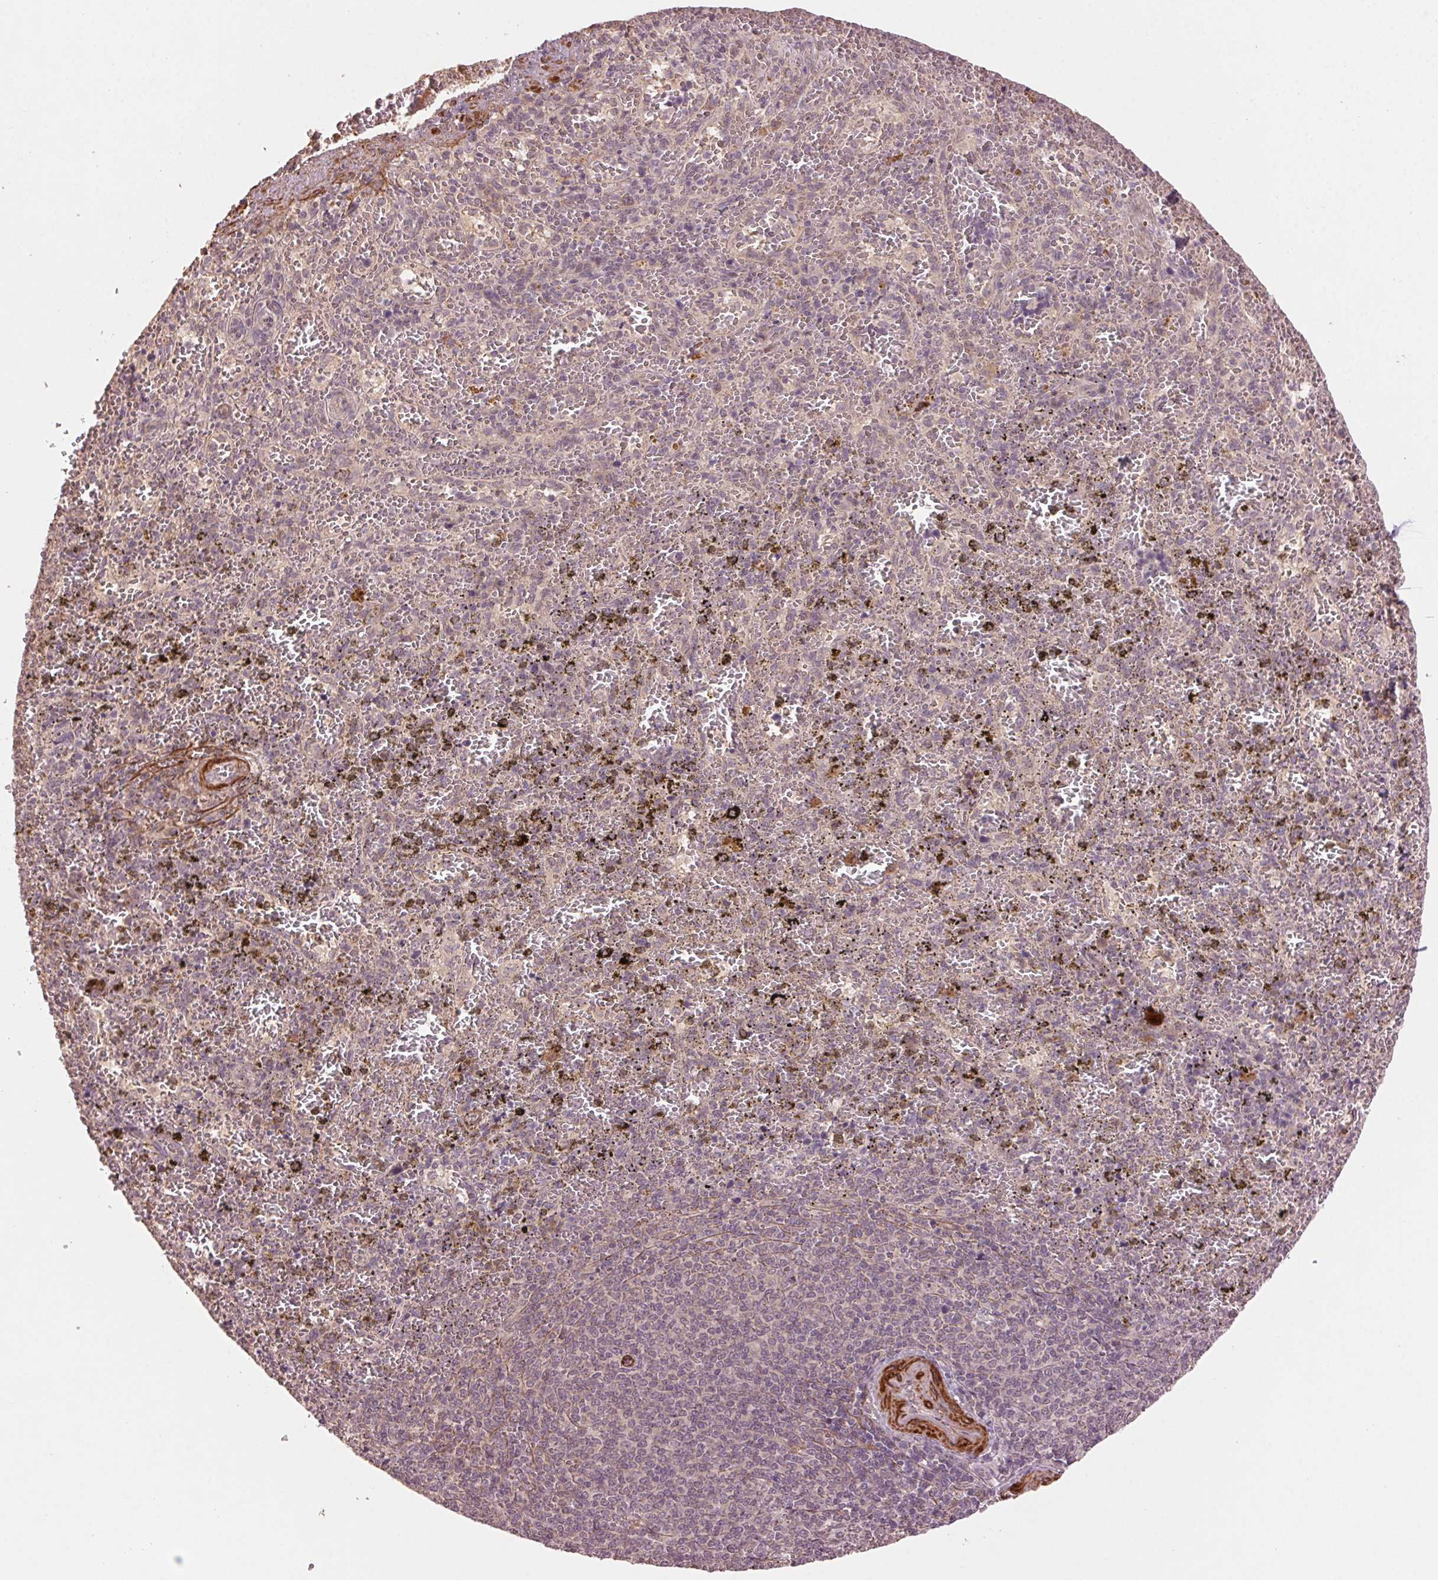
{"staining": {"intensity": "weak", "quantity": "25%-75%", "location": "cytoplasmic/membranous"}, "tissue": "spleen", "cell_type": "Cells in red pulp", "image_type": "normal", "snomed": [{"axis": "morphology", "description": "Normal tissue, NOS"}, {"axis": "topography", "description": "Spleen"}], "caption": "Cells in red pulp show low levels of weak cytoplasmic/membranous expression in approximately 25%-75% of cells in benign spleen.", "gene": "SMLR1", "patient": {"sex": "female", "age": 50}}